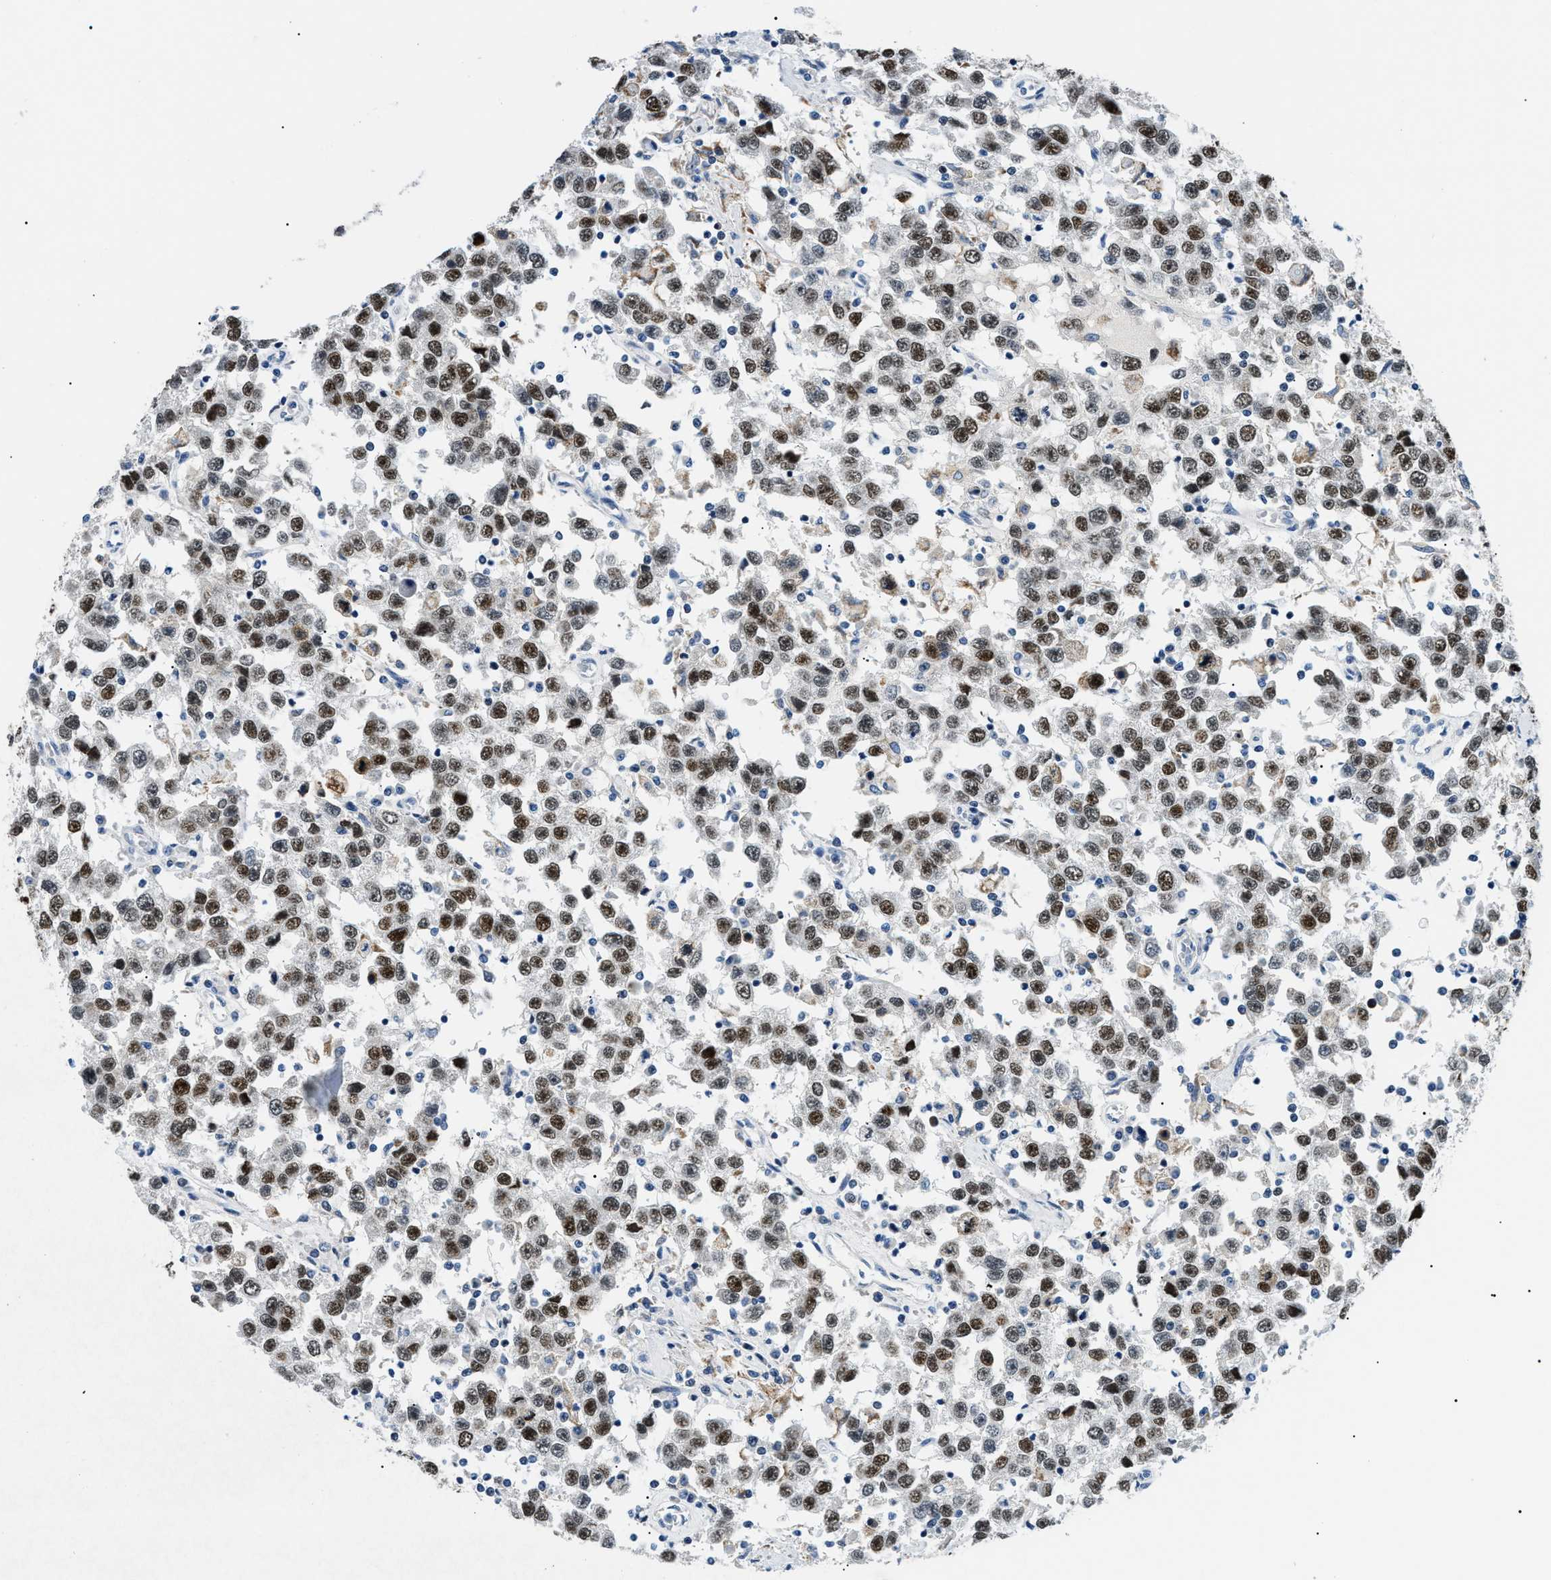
{"staining": {"intensity": "moderate", "quantity": ">75%", "location": "nuclear"}, "tissue": "testis cancer", "cell_type": "Tumor cells", "image_type": "cancer", "snomed": [{"axis": "morphology", "description": "Seminoma, NOS"}, {"axis": "topography", "description": "Testis"}], "caption": "About >75% of tumor cells in human testis seminoma exhibit moderate nuclear protein positivity as visualized by brown immunohistochemical staining.", "gene": "SMARCC1", "patient": {"sex": "male", "age": 41}}